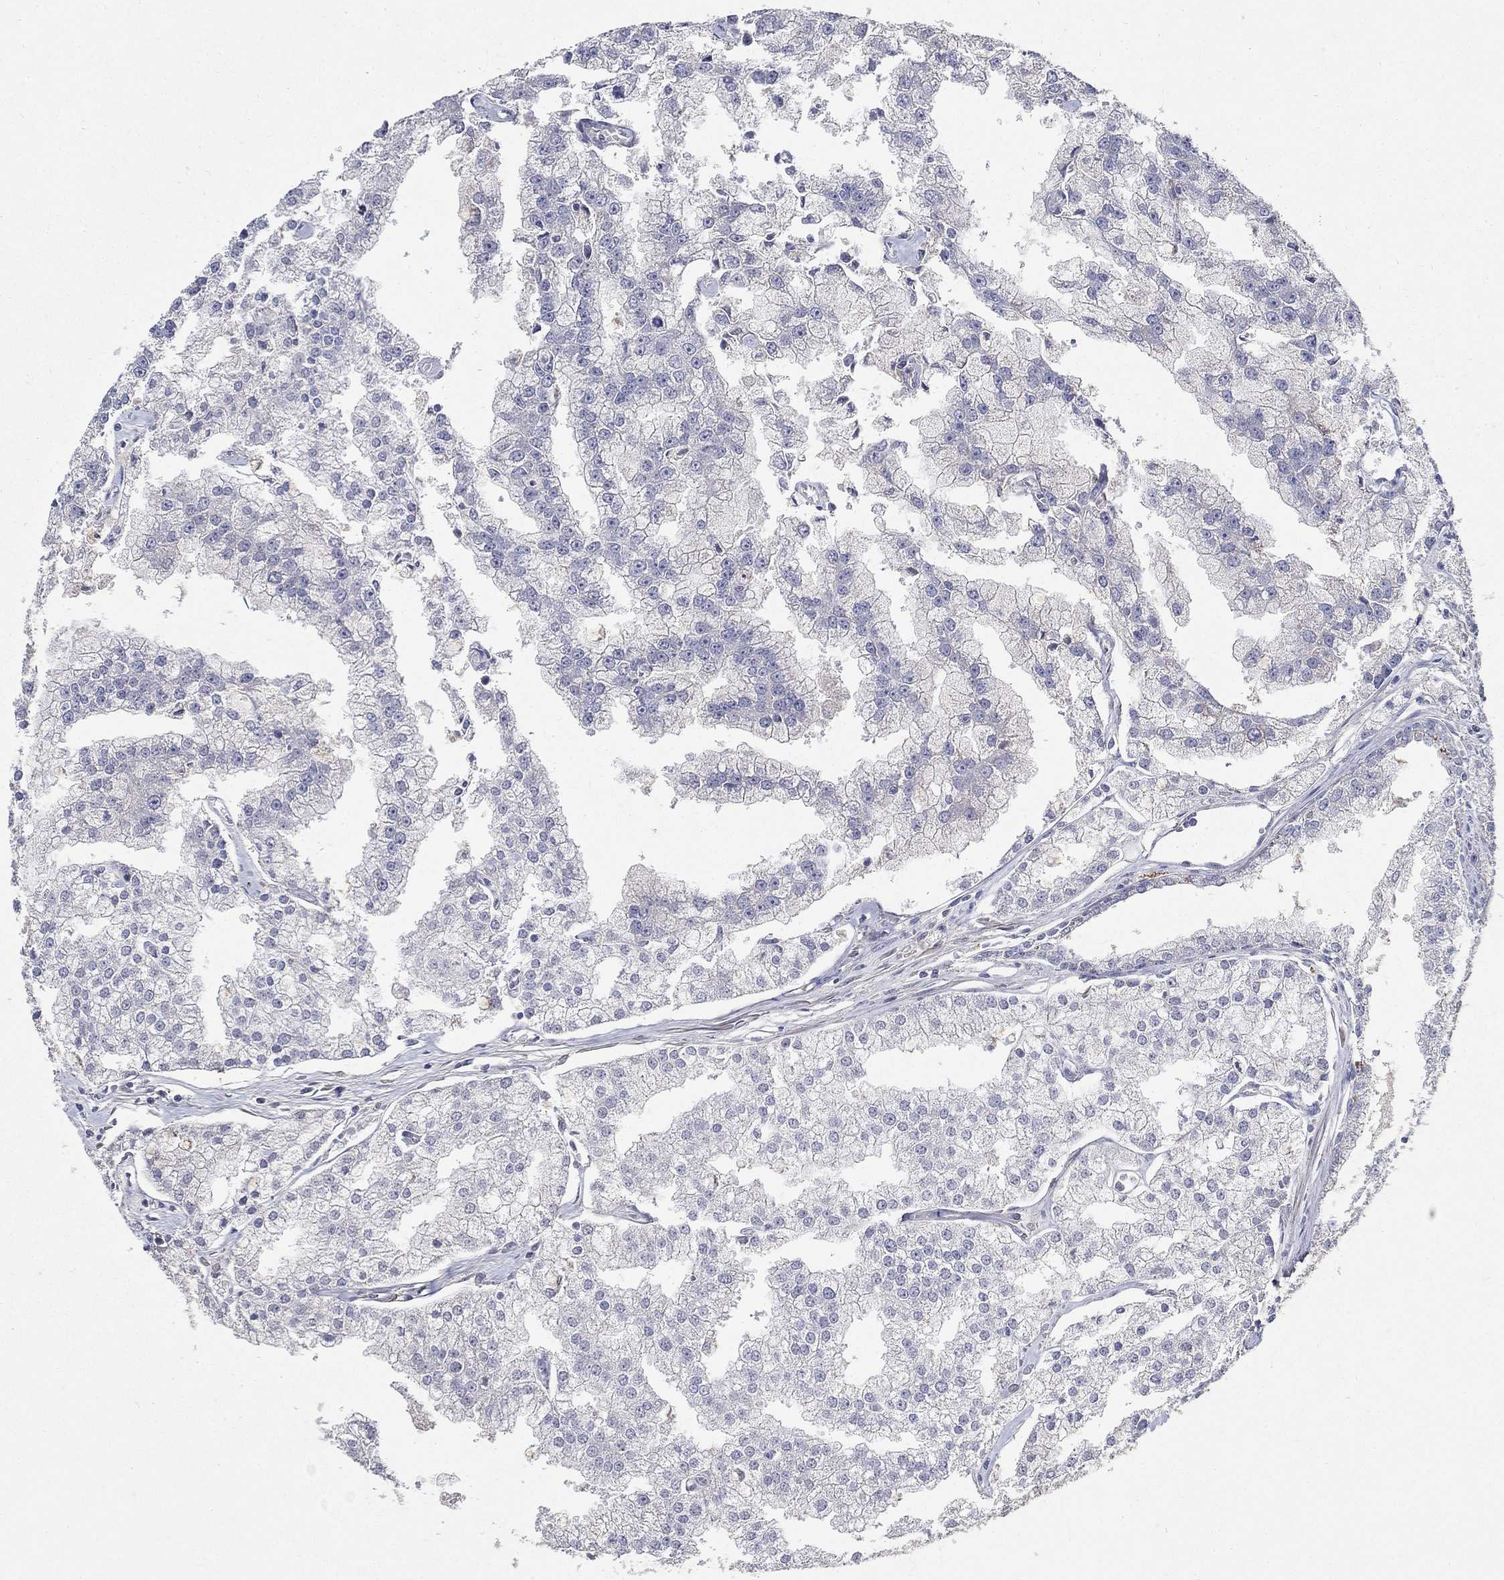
{"staining": {"intensity": "negative", "quantity": "none", "location": "none"}, "tissue": "prostate cancer", "cell_type": "Tumor cells", "image_type": "cancer", "snomed": [{"axis": "morphology", "description": "Adenocarcinoma, NOS"}, {"axis": "topography", "description": "Prostate"}], "caption": "DAB immunohistochemical staining of prostate cancer (adenocarcinoma) shows no significant staining in tumor cells.", "gene": "PROZ", "patient": {"sex": "male", "age": 70}}